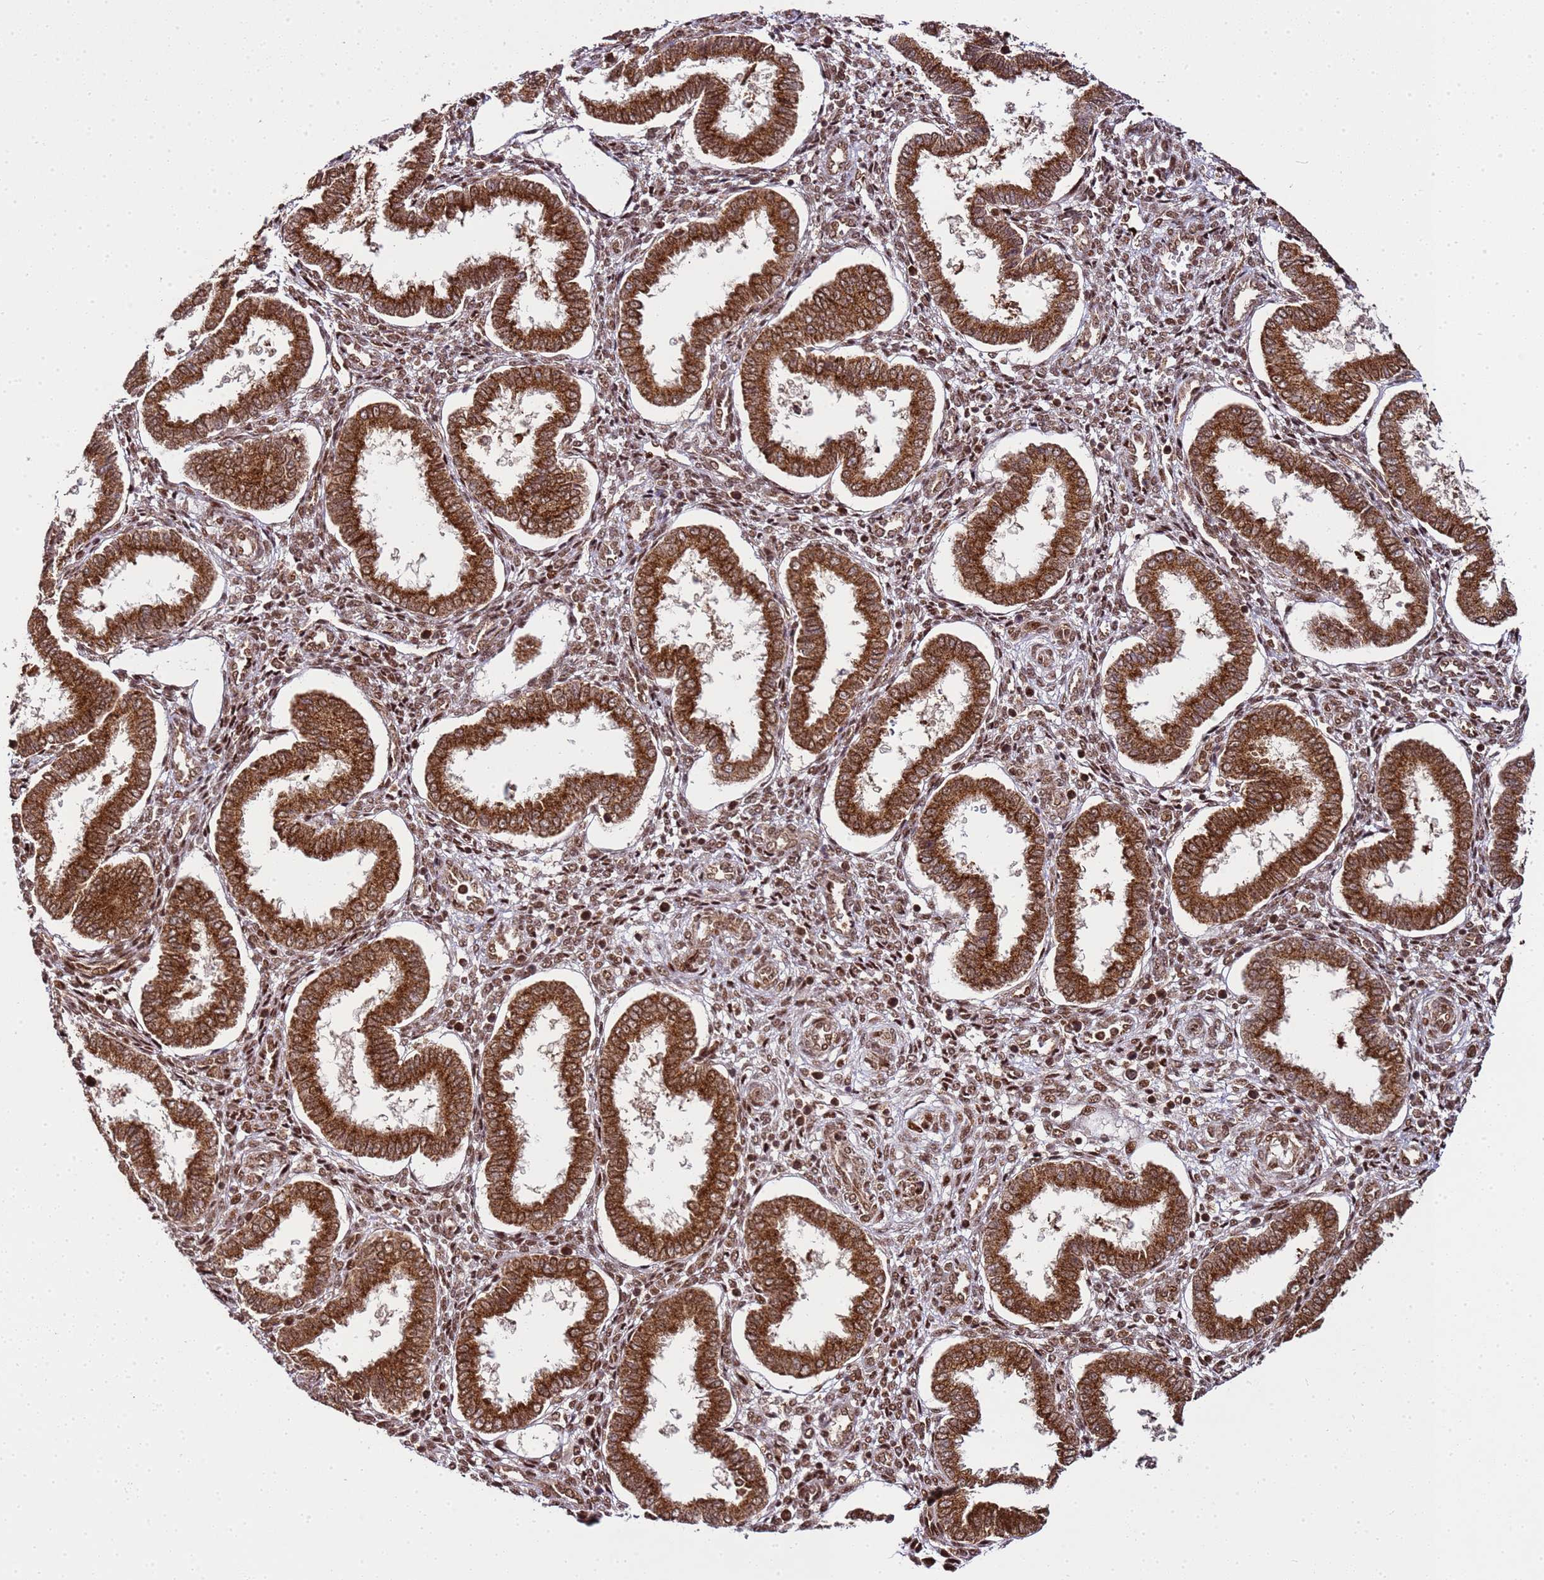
{"staining": {"intensity": "moderate", "quantity": ">75%", "location": "nuclear"}, "tissue": "endometrium", "cell_type": "Cells in endometrial stroma", "image_type": "normal", "snomed": [{"axis": "morphology", "description": "Normal tissue, NOS"}, {"axis": "topography", "description": "Endometrium"}], "caption": "Immunohistochemistry (IHC) image of unremarkable endometrium: human endometrium stained using immunohistochemistry reveals medium levels of moderate protein expression localized specifically in the nuclear of cells in endometrial stroma, appearing as a nuclear brown color.", "gene": "PEX14", "patient": {"sex": "female", "age": 24}}